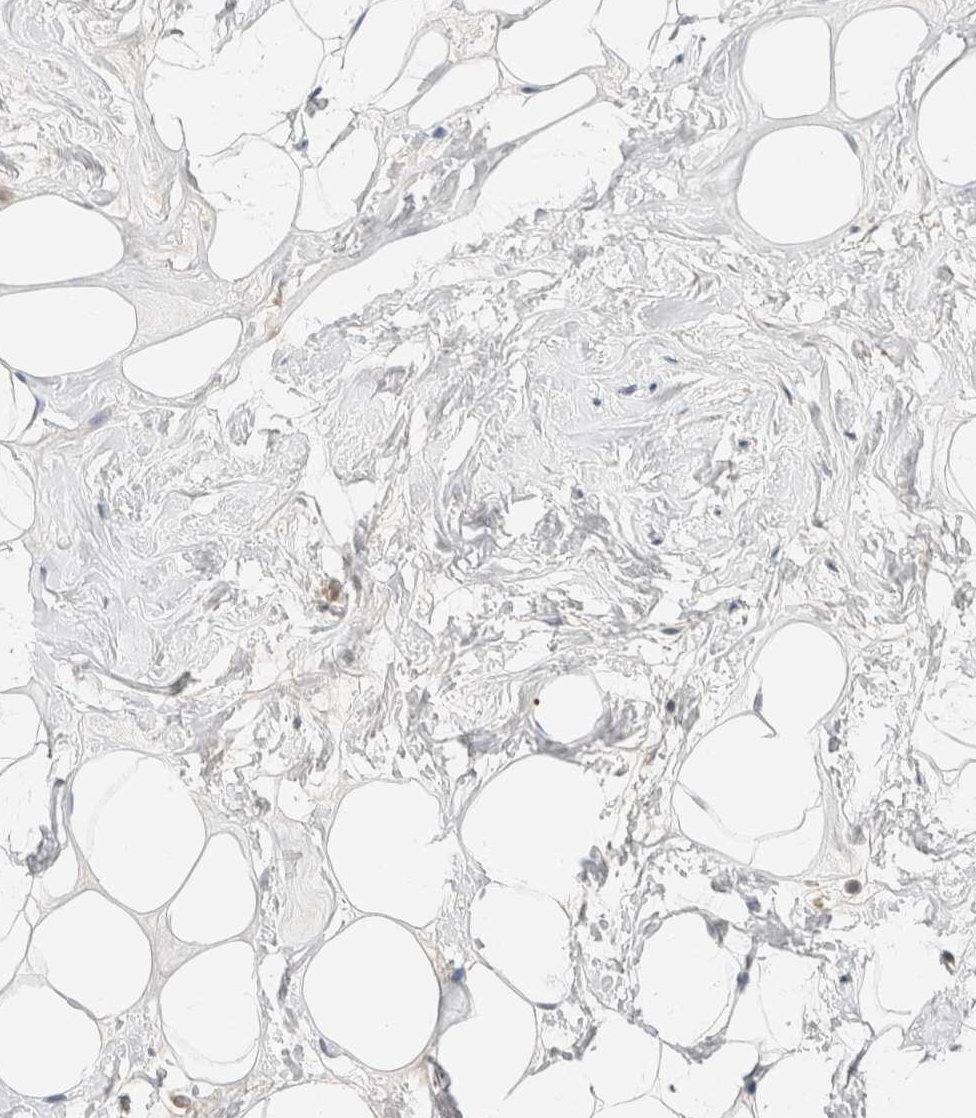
{"staining": {"intensity": "weak", "quantity": ">75%", "location": "cytoplasmic/membranous"}, "tissue": "adipose tissue", "cell_type": "Adipocytes", "image_type": "normal", "snomed": [{"axis": "morphology", "description": "Normal tissue, NOS"}, {"axis": "morphology", "description": "Fibrosis, NOS"}, {"axis": "topography", "description": "Breast"}, {"axis": "topography", "description": "Adipose tissue"}], "caption": "Immunohistochemical staining of unremarkable human adipose tissue shows >75% levels of weak cytoplasmic/membranous protein expression in about >75% of adipocytes. (DAB (3,3'-diaminobenzidine) = brown stain, brightfield microscopy at high magnification).", "gene": "B3GNTL1", "patient": {"sex": "female", "age": 39}}